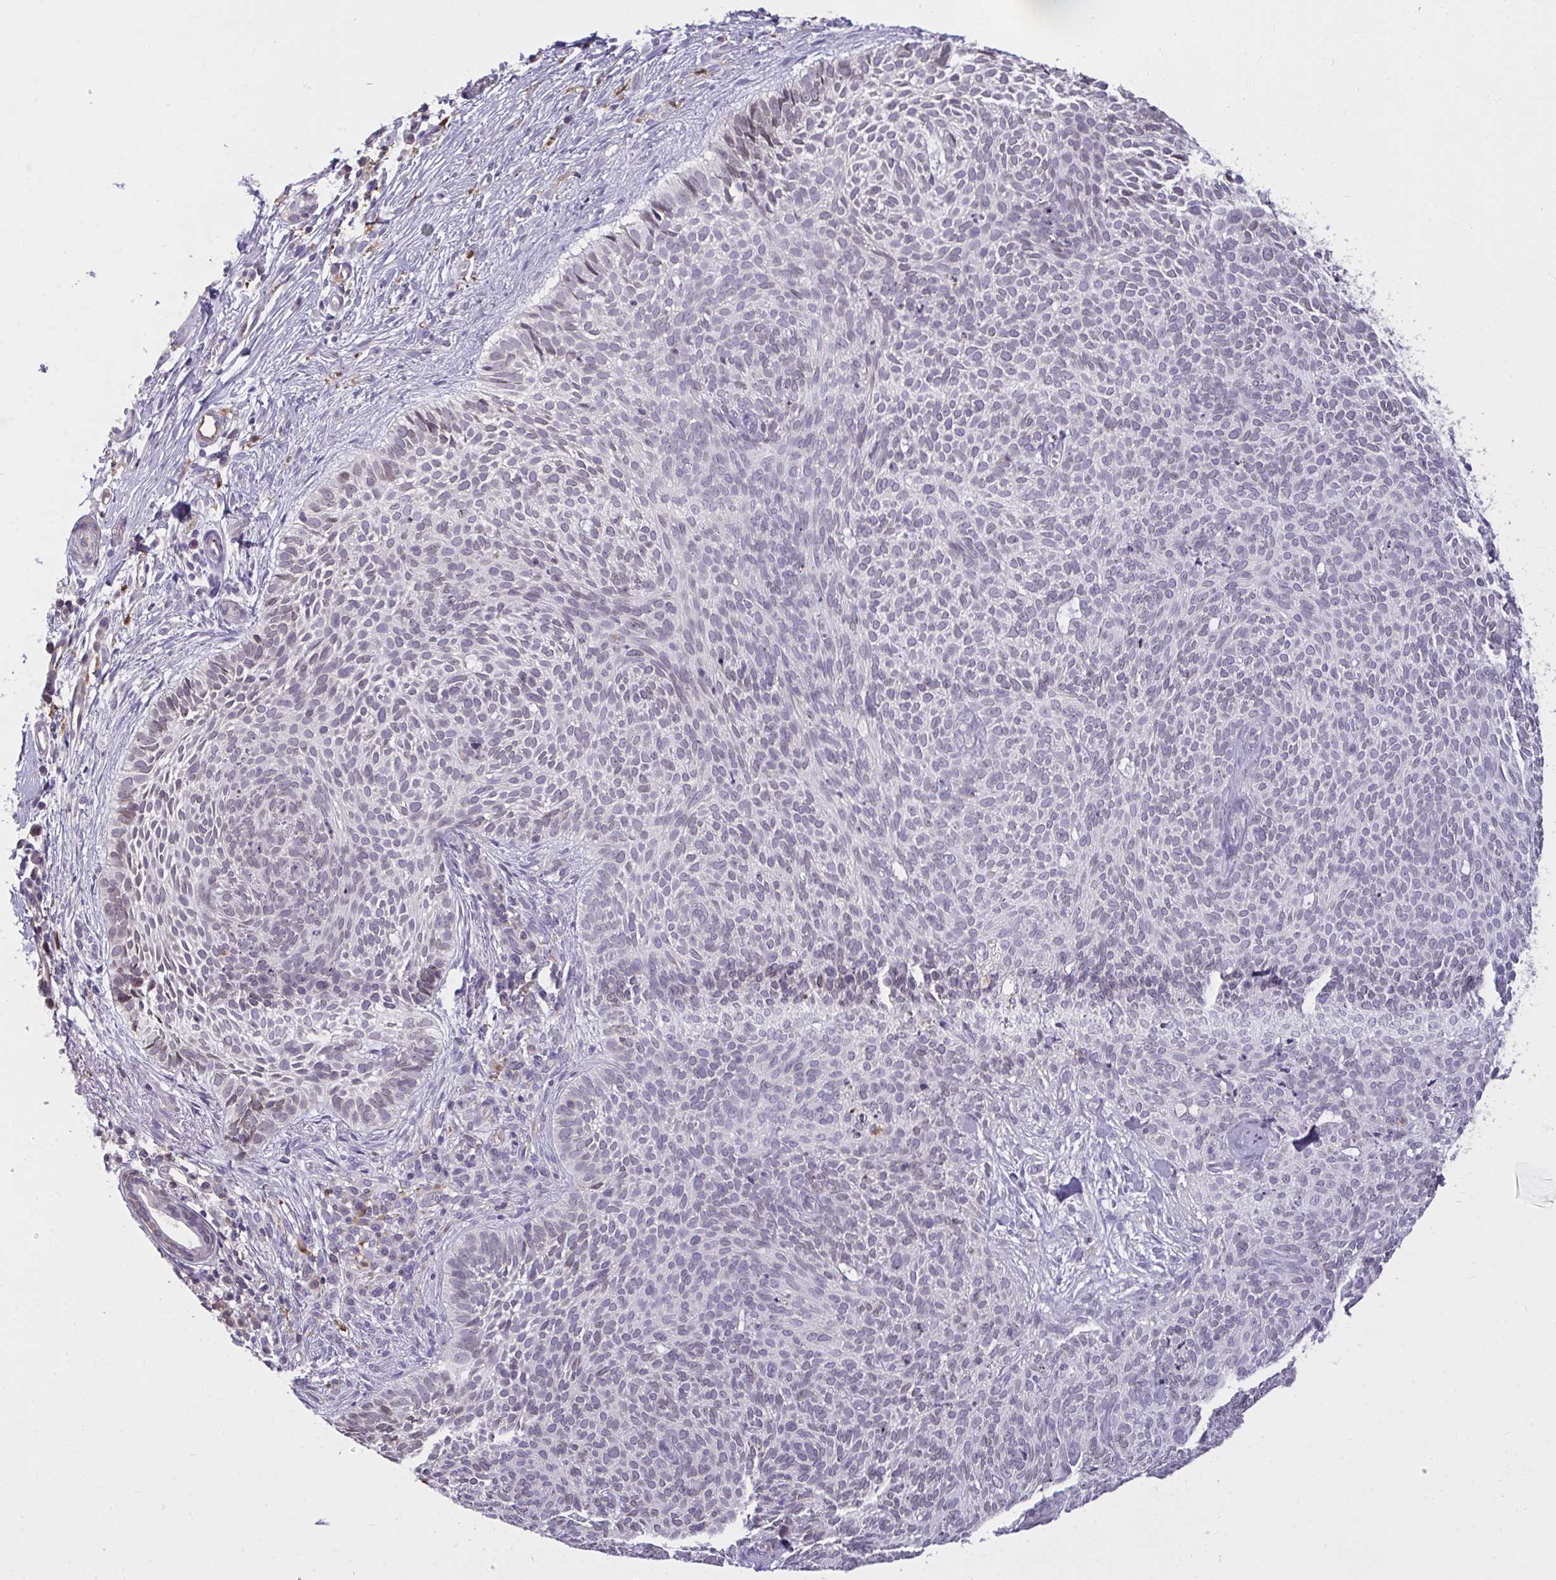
{"staining": {"intensity": "weak", "quantity": "<25%", "location": "nuclear"}, "tissue": "skin cancer", "cell_type": "Tumor cells", "image_type": "cancer", "snomed": [{"axis": "morphology", "description": "Basal cell carcinoma"}, {"axis": "topography", "description": "Skin"}, {"axis": "topography", "description": "Skin of face"}], "caption": "High power microscopy photomicrograph of an immunohistochemistry photomicrograph of skin basal cell carcinoma, revealing no significant staining in tumor cells.", "gene": "SEMA6B", "patient": {"sex": "female", "age": 82}}